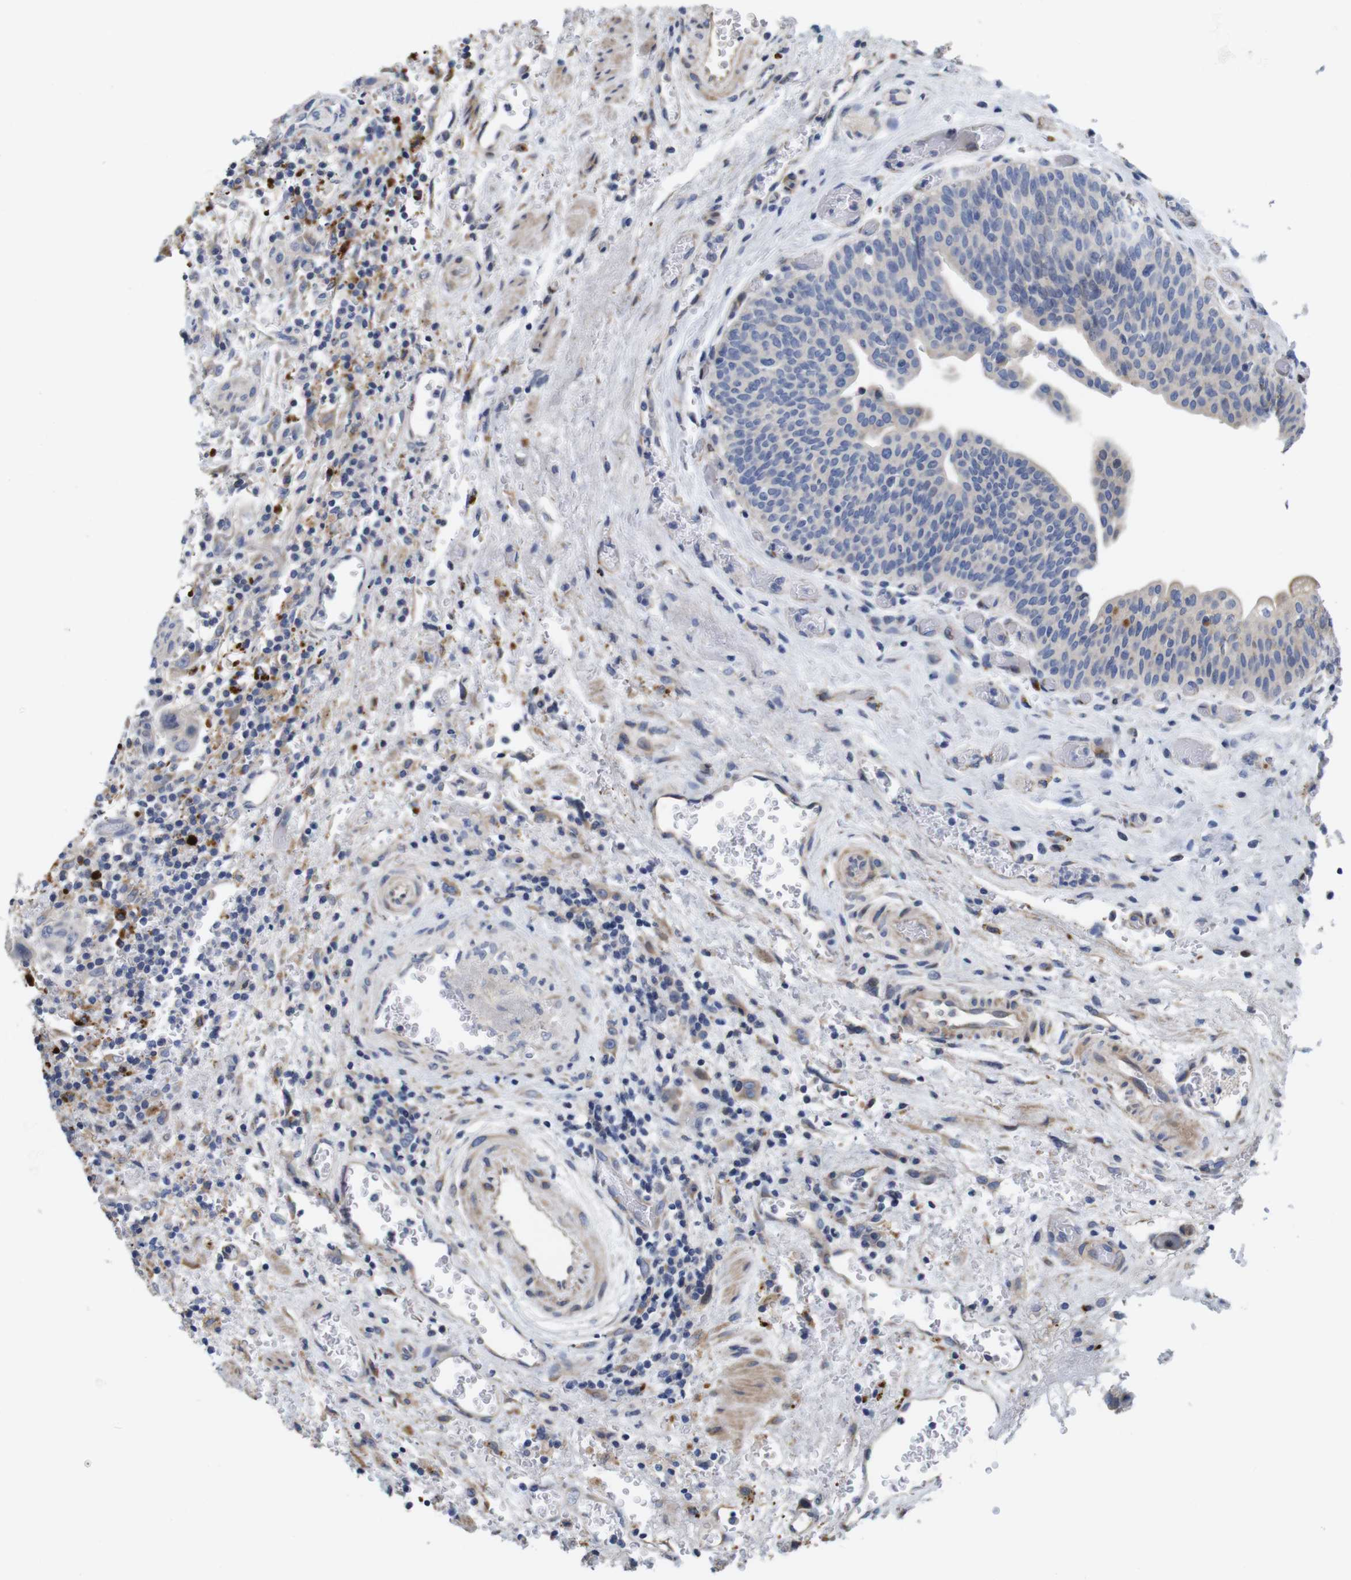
{"staining": {"intensity": "negative", "quantity": "none", "location": "none"}, "tissue": "urothelial cancer", "cell_type": "Tumor cells", "image_type": "cancer", "snomed": [{"axis": "morphology", "description": "Urothelial carcinoma, High grade"}, {"axis": "topography", "description": "Urinary bladder"}], "caption": "This micrograph is of high-grade urothelial carcinoma stained with immunohistochemistry (IHC) to label a protein in brown with the nuclei are counter-stained blue. There is no expression in tumor cells.", "gene": "SPRY3", "patient": {"sex": "male", "age": 35}}